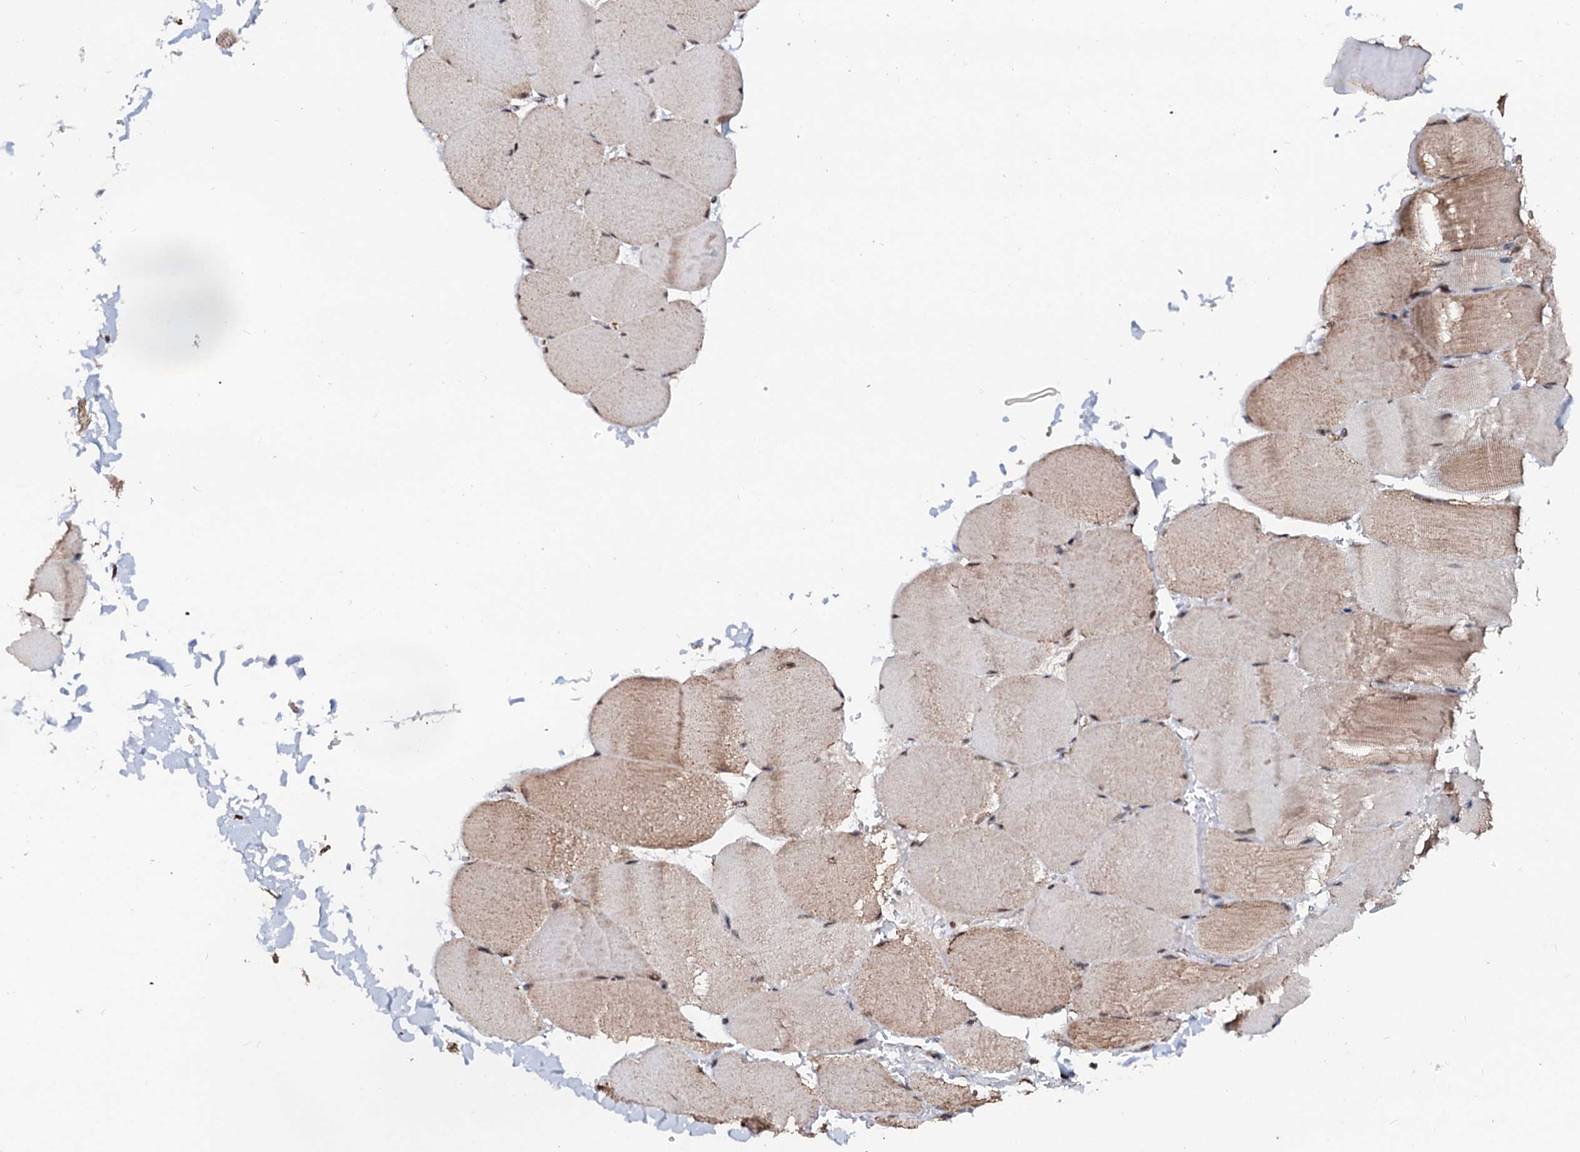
{"staining": {"intensity": "moderate", "quantity": ">75%", "location": "cytoplasmic/membranous,nuclear"}, "tissue": "skeletal muscle", "cell_type": "Myocytes", "image_type": "normal", "snomed": [{"axis": "morphology", "description": "Normal tissue, NOS"}, {"axis": "topography", "description": "Skeletal muscle"}, {"axis": "topography", "description": "Head-Neck"}], "caption": "Protein staining of benign skeletal muscle exhibits moderate cytoplasmic/membranous,nuclear expression in approximately >75% of myocytes.", "gene": "SECISBP2L", "patient": {"sex": "male", "age": 66}}